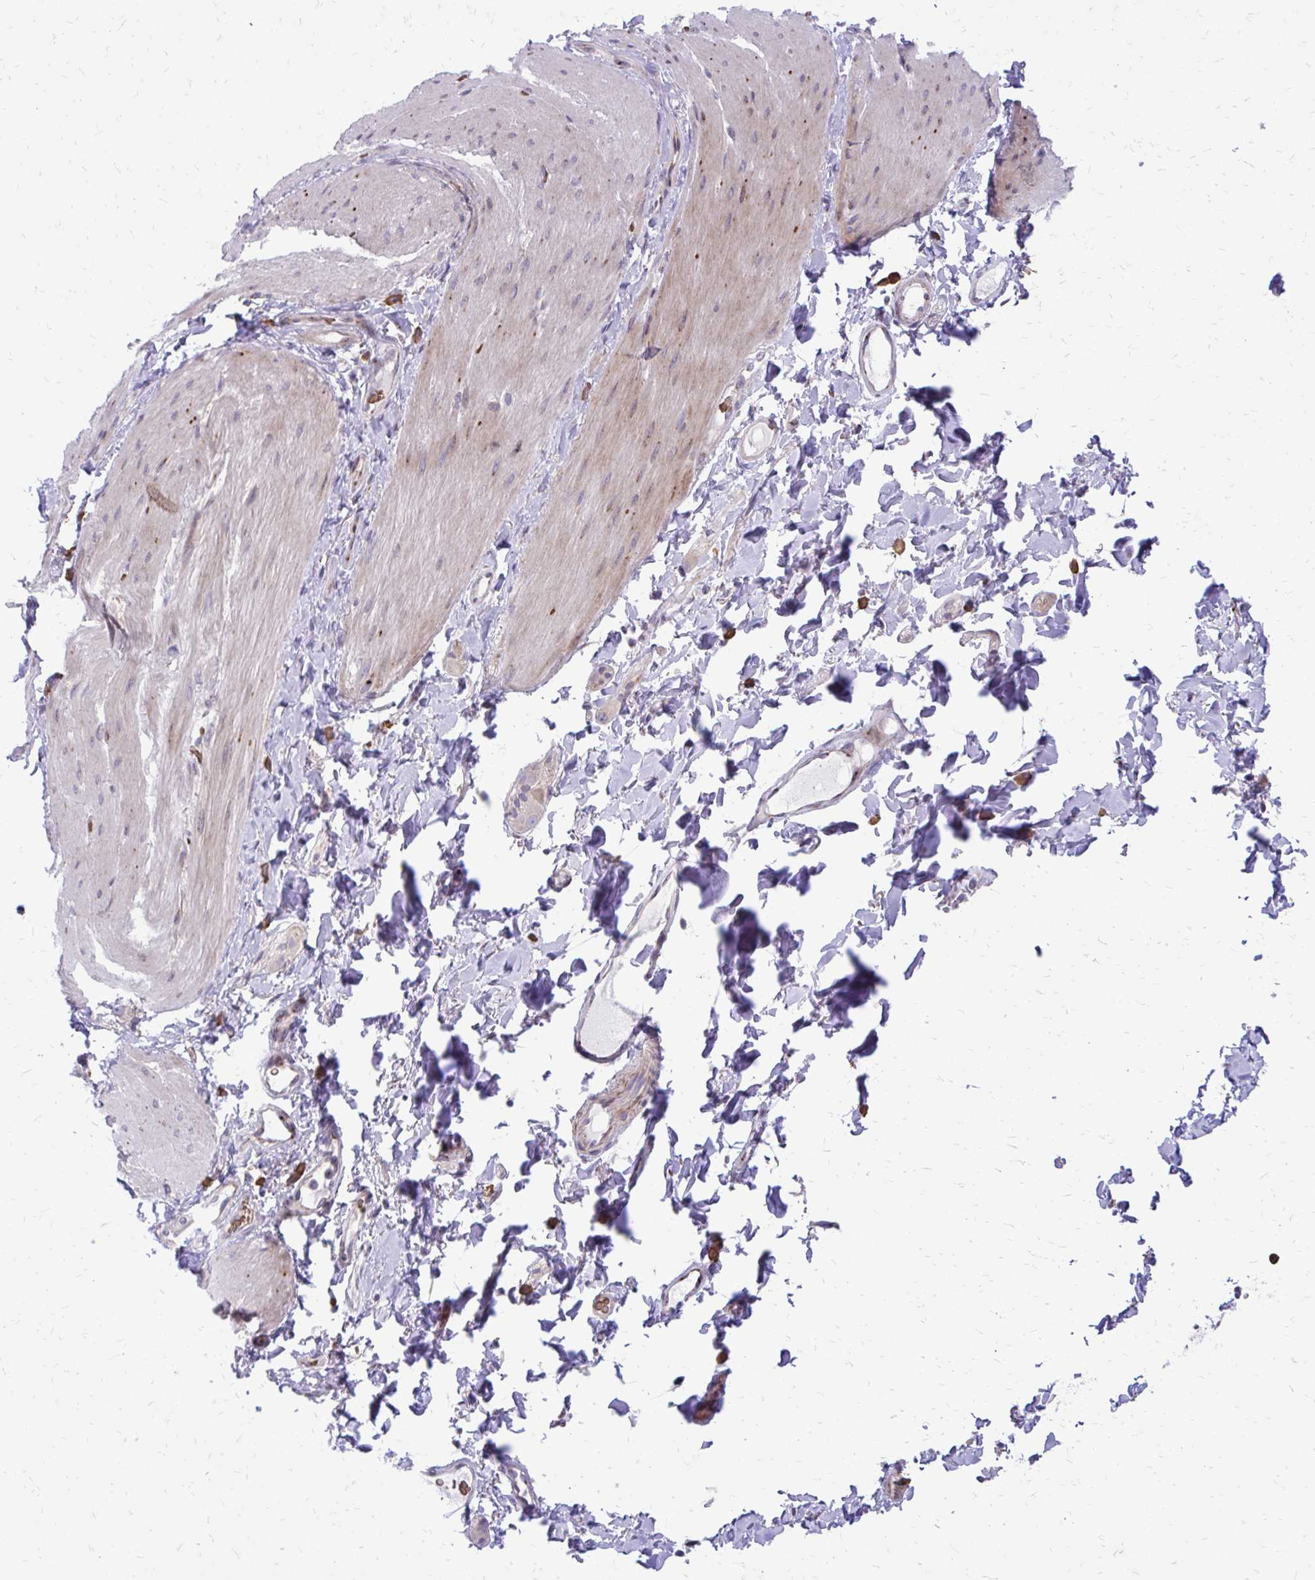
{"staining": {"intensity": "negative", "quantity": "none", "location": "none"}, "tissue": "smooth muscle", "cell_type": "Smooth muscle cells", "image_type": "normal", "snomed": [{"axis": "morphology", "description": "Normal tissue, NOS"}, {"axis": "topography", "description": "Smooth muscle"}, {"axis": "topography", "description": "Colon"}], "caption": "The immunohistochemistry image has no significant positivity in smooth muscle cells of smooth muscle.", "gene": "FUNDC2", "patient": {"sex": "male", "age": 73}}